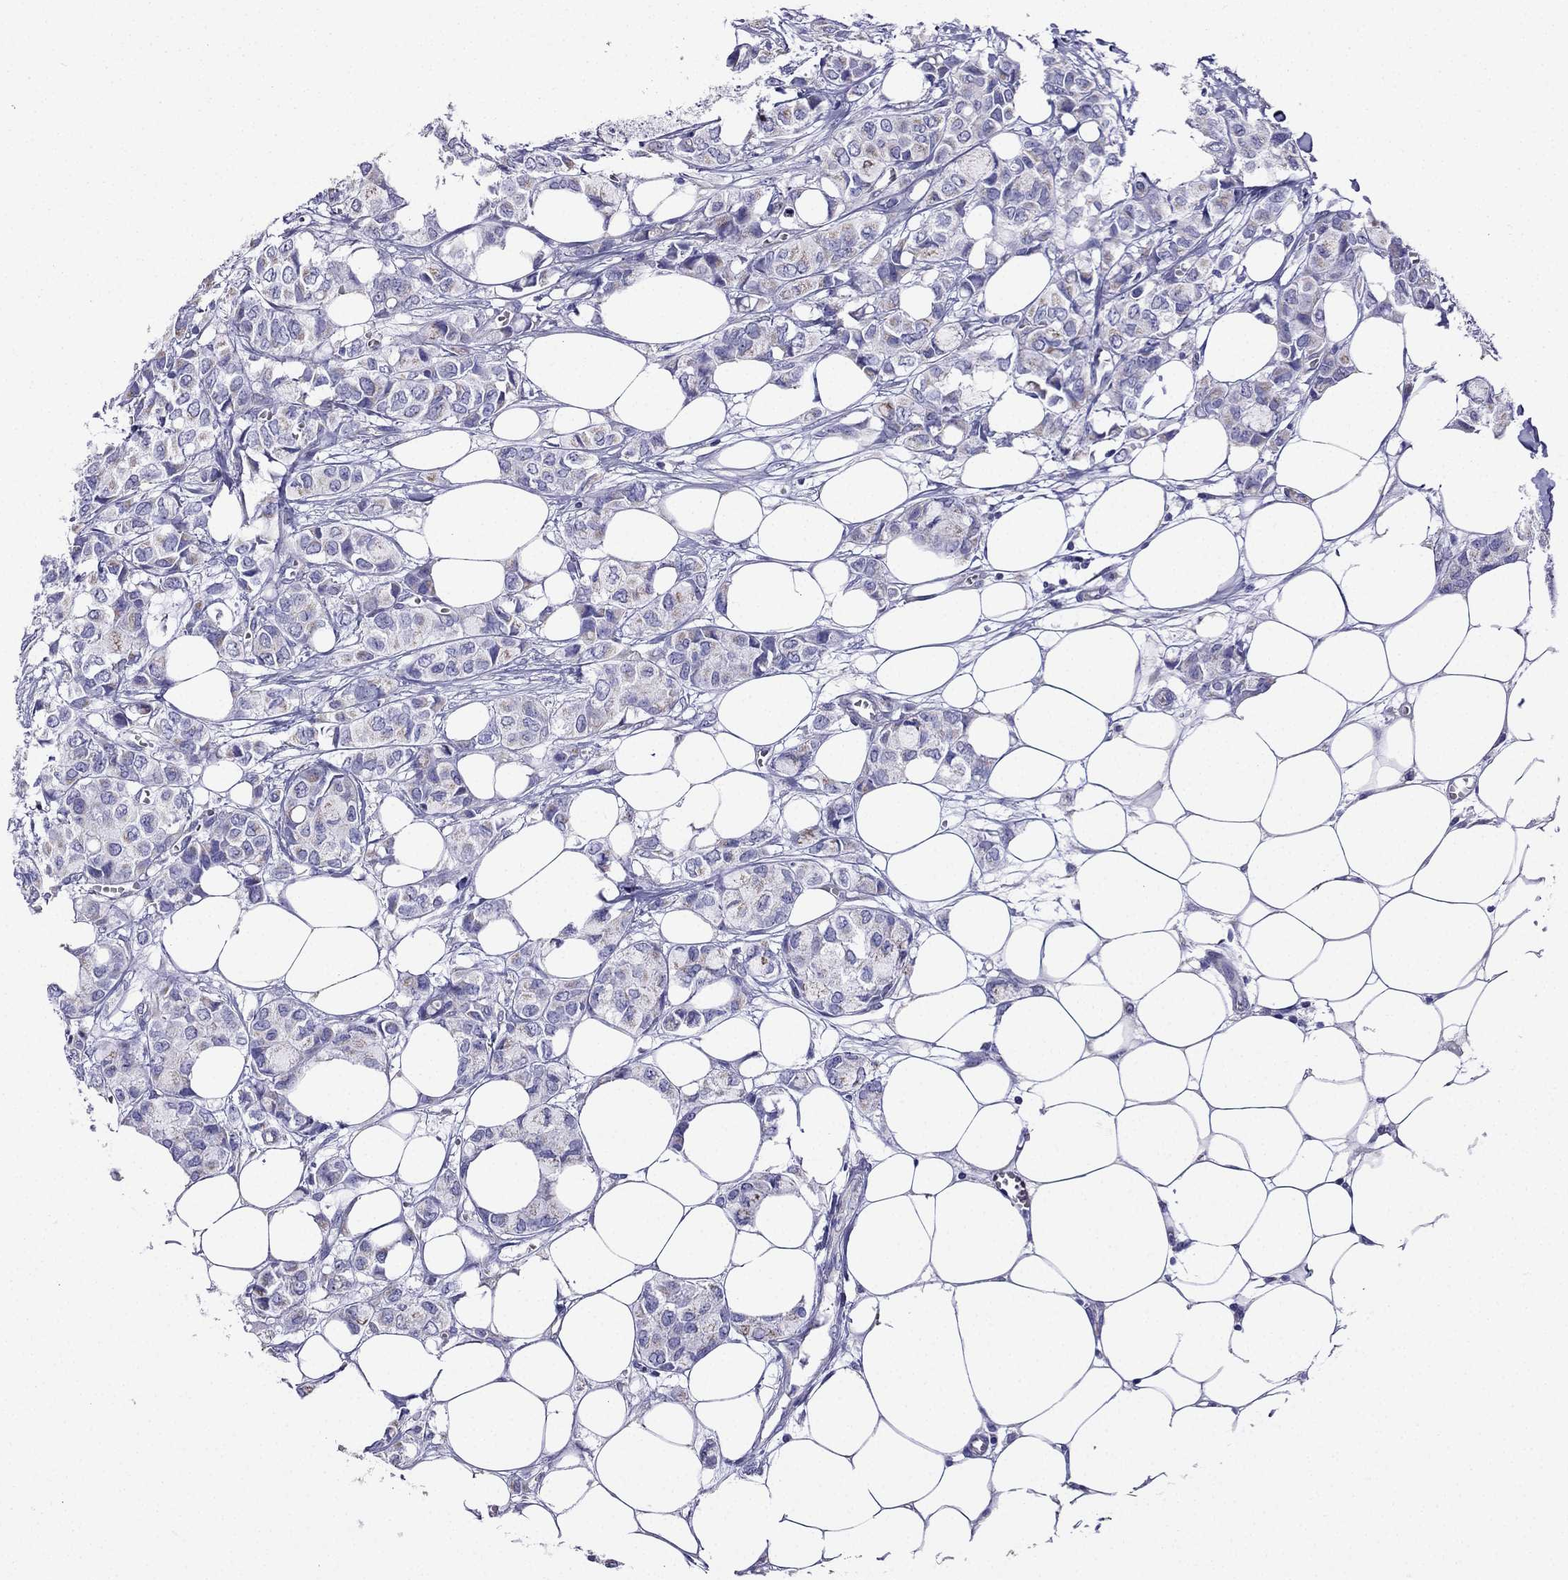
{"staining": {"intensity": "negative", "quantity": "none", "location": "none"}, "tissue": "breast cancer", "cell_type": "Tumor cells", "image_type": "cancer", "snomed": [{"axis": "morphology", "description": "Duct carcinoma"}, {"axis": "topography", "description": "Breast"}], "caption": "IHC micrograph of neoplastic tissue: breast invasive ductal carcinoma stained with DAB displays no significant protein expression in tumor cells.", "gene": "KIF5A", "patient": {"sex": "female", "age": 85}}